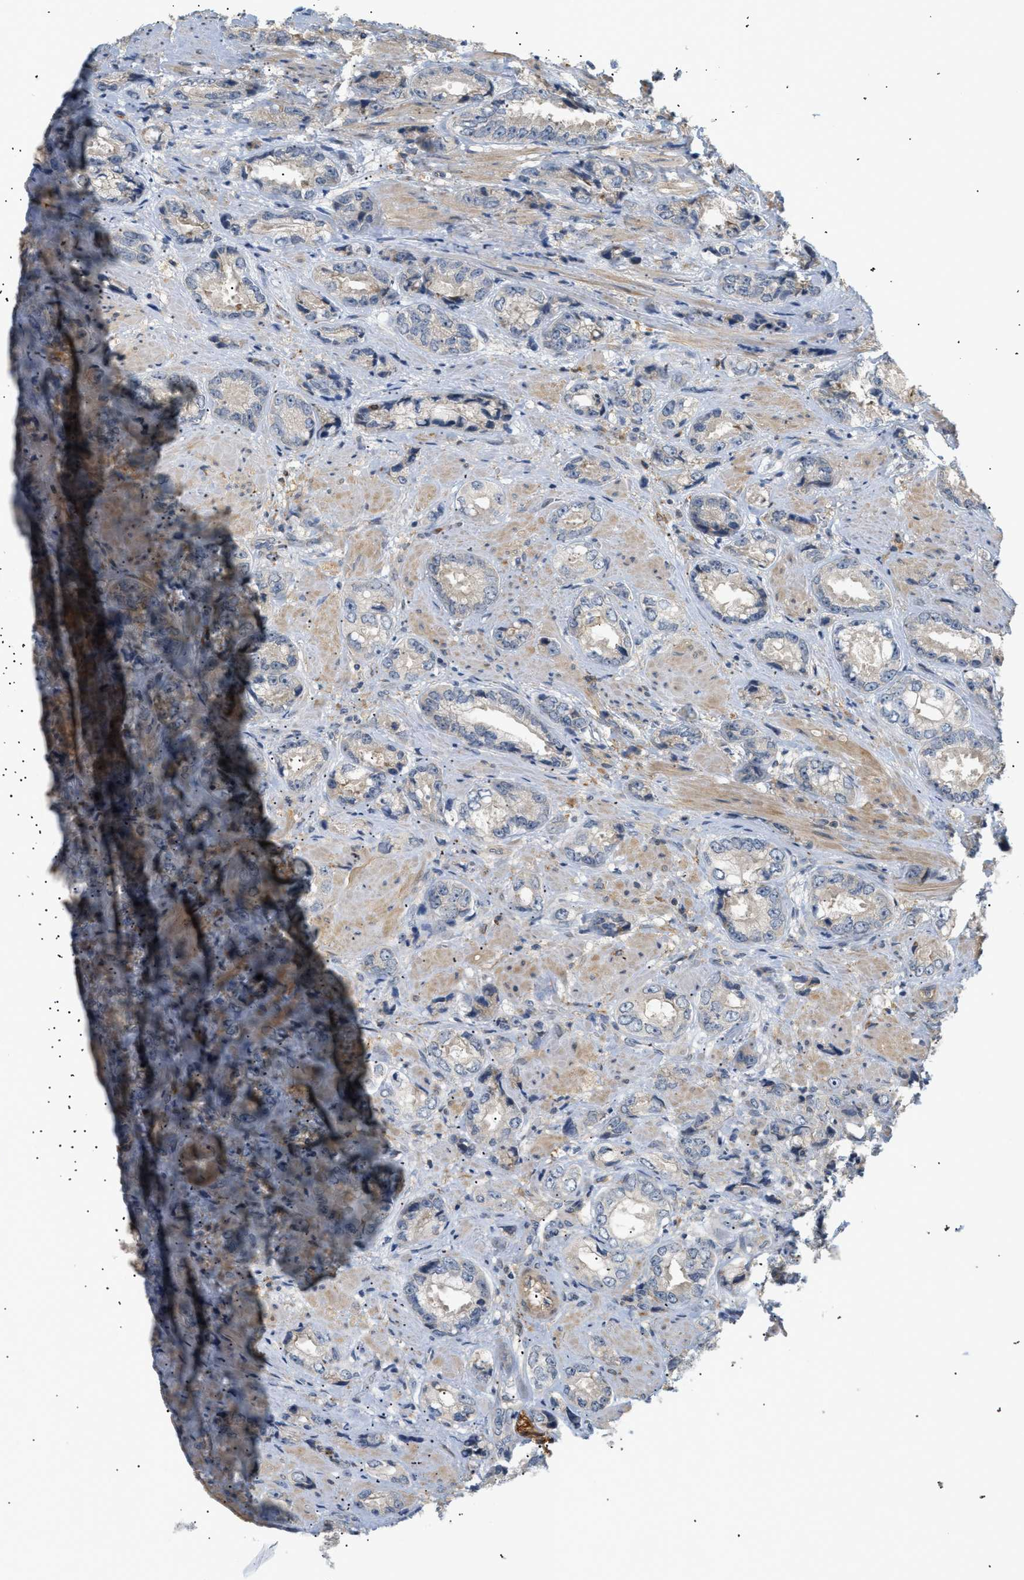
{"staining": {"intensity": "negative", "quantity": "none", "location": "none"}, "tissue": "prostate cancer", "cell_type": "Tumor cells", "image_type": "cancer", "snomed": [{"axis": "morphology", "description": "Adenocarcinoma, High grade"}, {"axis": "topography", "description": "Prostate"}], "caption": "Prostate high-grade adenocarcinoma was stained to show a protein in brown. There is no significant staining in tumor cells.", "gene": "CORO2B", "patient": {"sex": "male", "age": 61}}